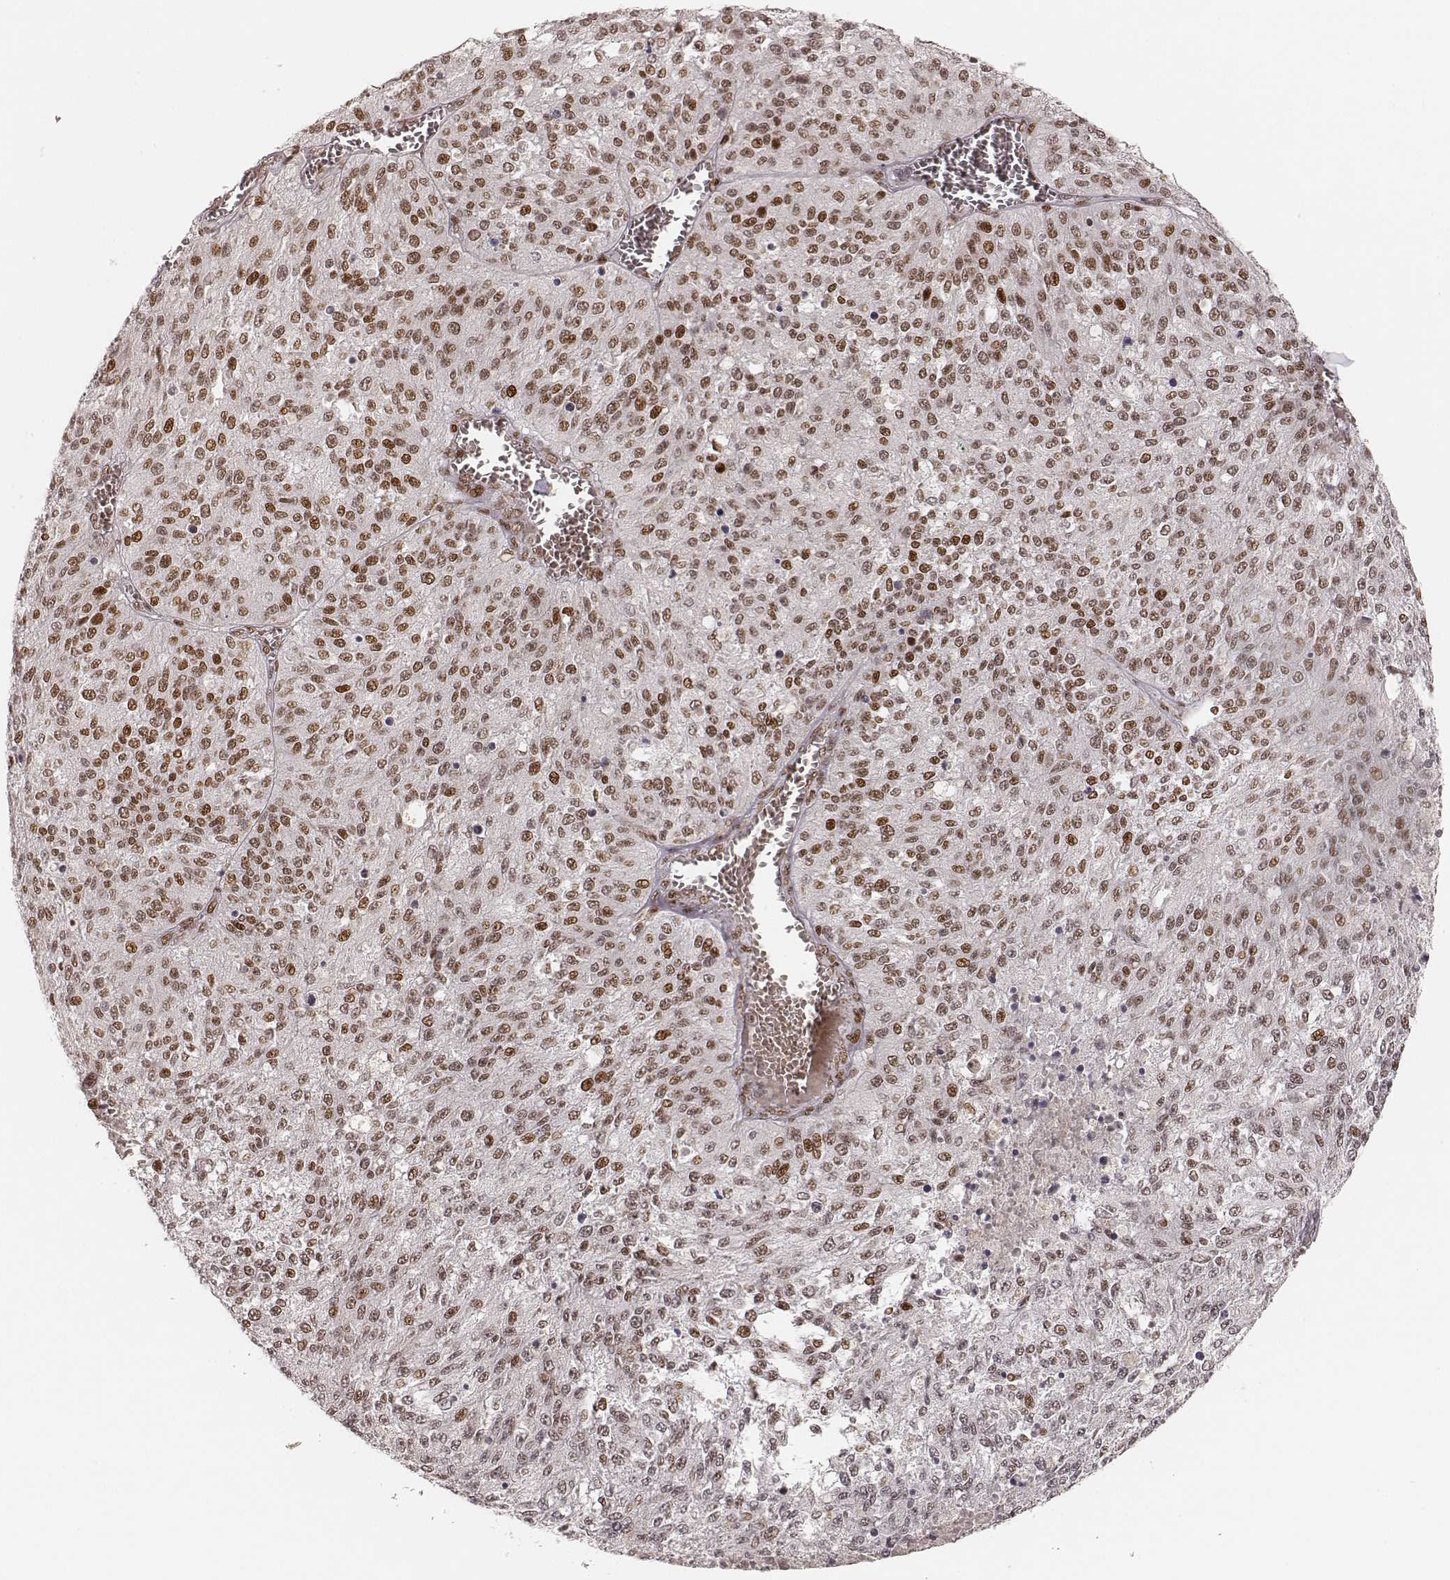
{"staining": {"intensity": "moderate", "quantity": ">75%", "location": "nuclear"}, "tissue": "melanoma", "cell_type": "Tumor cells", "image_type": "cancer", "snomed": [{"axis": "morphology", "description": "Malignant melanoma, Metastatic site"}, {"axis": "topography", "description": "Lymph node"}], "caption": "DAB immunohistochemical staining of melanoma demonstrates moderate nuclear protein expression in about >75% of tumor cells. The protein of interest is shown in brown color, while the nuclei are stained blue.", "gene": "HNRNPC", "patient": {"sex": "female", "age": 64}}